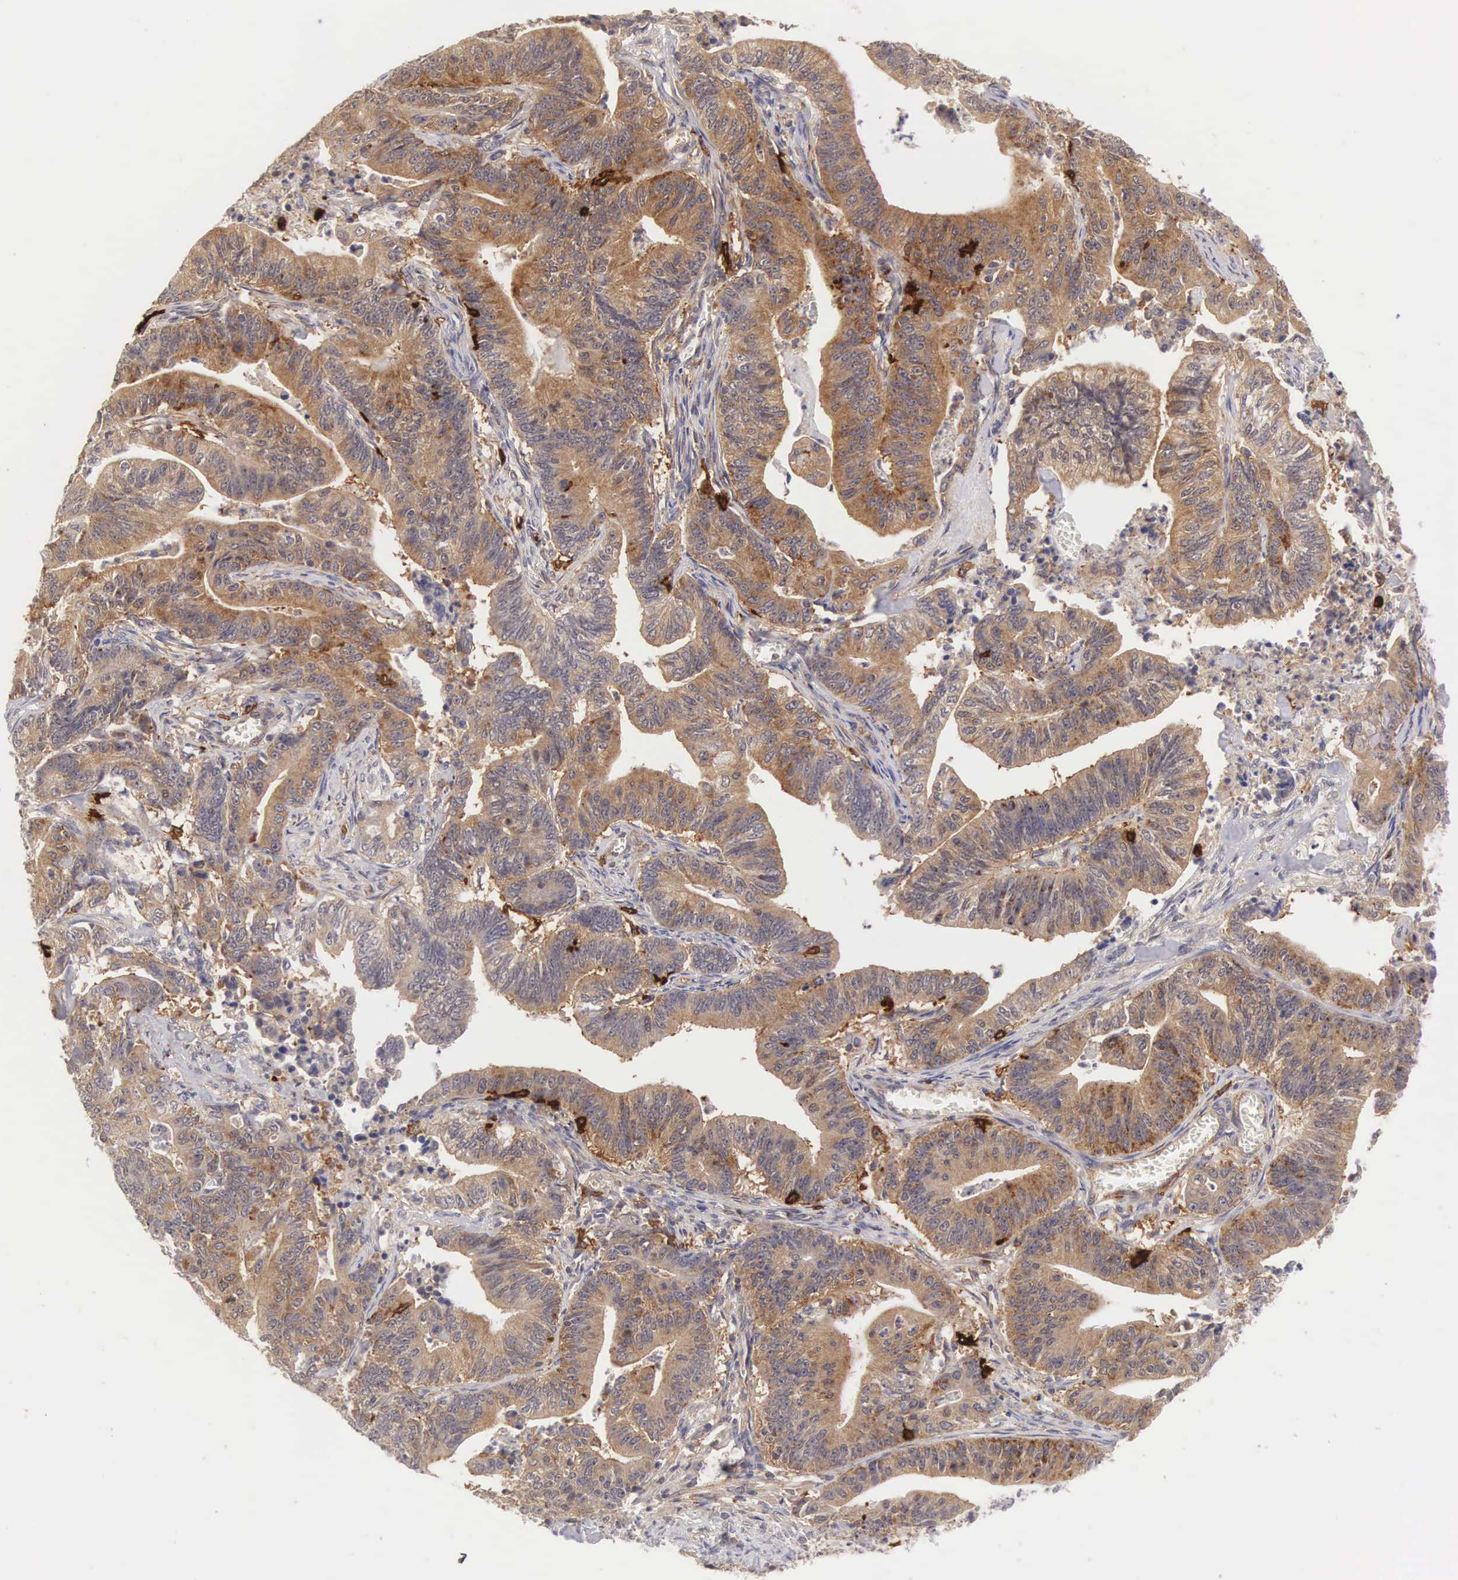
{"staining": {"intensity": "moderate", "quantity": ">75%", "location": "cytoplasmic/membranous"}, "tissue": "stomach cancer", "cell_type": "Tumor cells", "image_type": "cancer", "snomed": [{"axis": "morphology", "description": "Adenocarcinoma, NOS"}, {"axis": "topography", "description": "Stomach, lower"}], "caption": "Immunohistochemistry image of neoplastic tissue: human stomach cancer stained using immunohistochemistry (IHC) reveals medium levels of moderate protein expression localized specifically in the cytoplasmic/membranous of tumor cells, appearing as a cytoplasmic/membranous brown color.", "gene": "CD1A", "patient": {"sex": "female", "age": 86}}